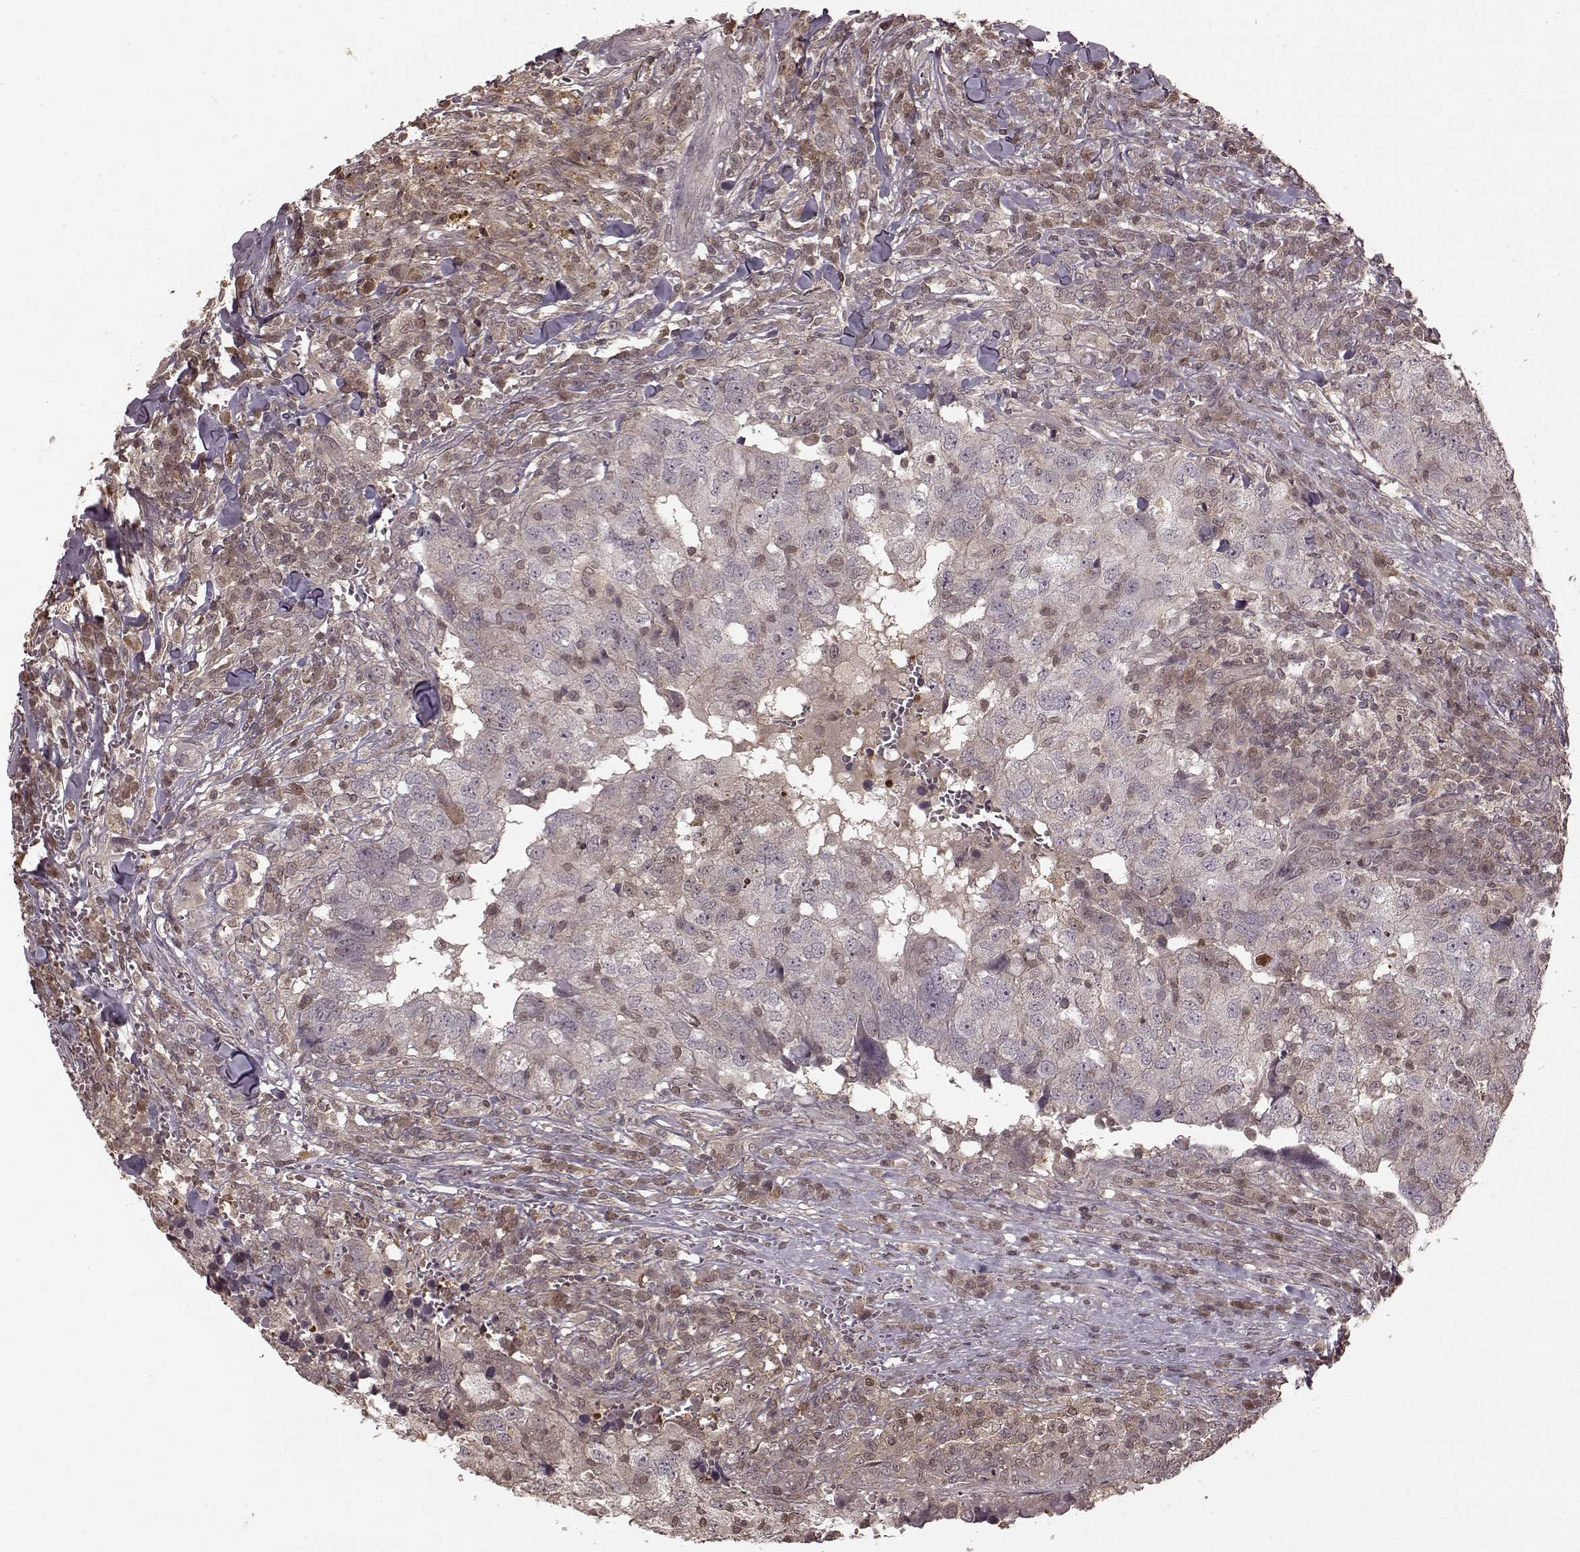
{"staining": {"intensity": "weak", "quantity": "<25%", "location": "cytoplasmic/membranous,nuclear"}, "tissue": "breast cancer", "cell_type": "Tumor cells", "image_type": "cancer", "snomed": [{"axis": "morphology", "description": "Duct carcinoma"}, {"axis": "topography", "description": "Breast"}], "caption": "Immunohistochemistry (IHC) histopathology image of breast cancer stained for a protein (brown), which demonstrates no staining in tumor cells.", "gene": "GSS", "patient": {"sex": "female", "age": 30}}